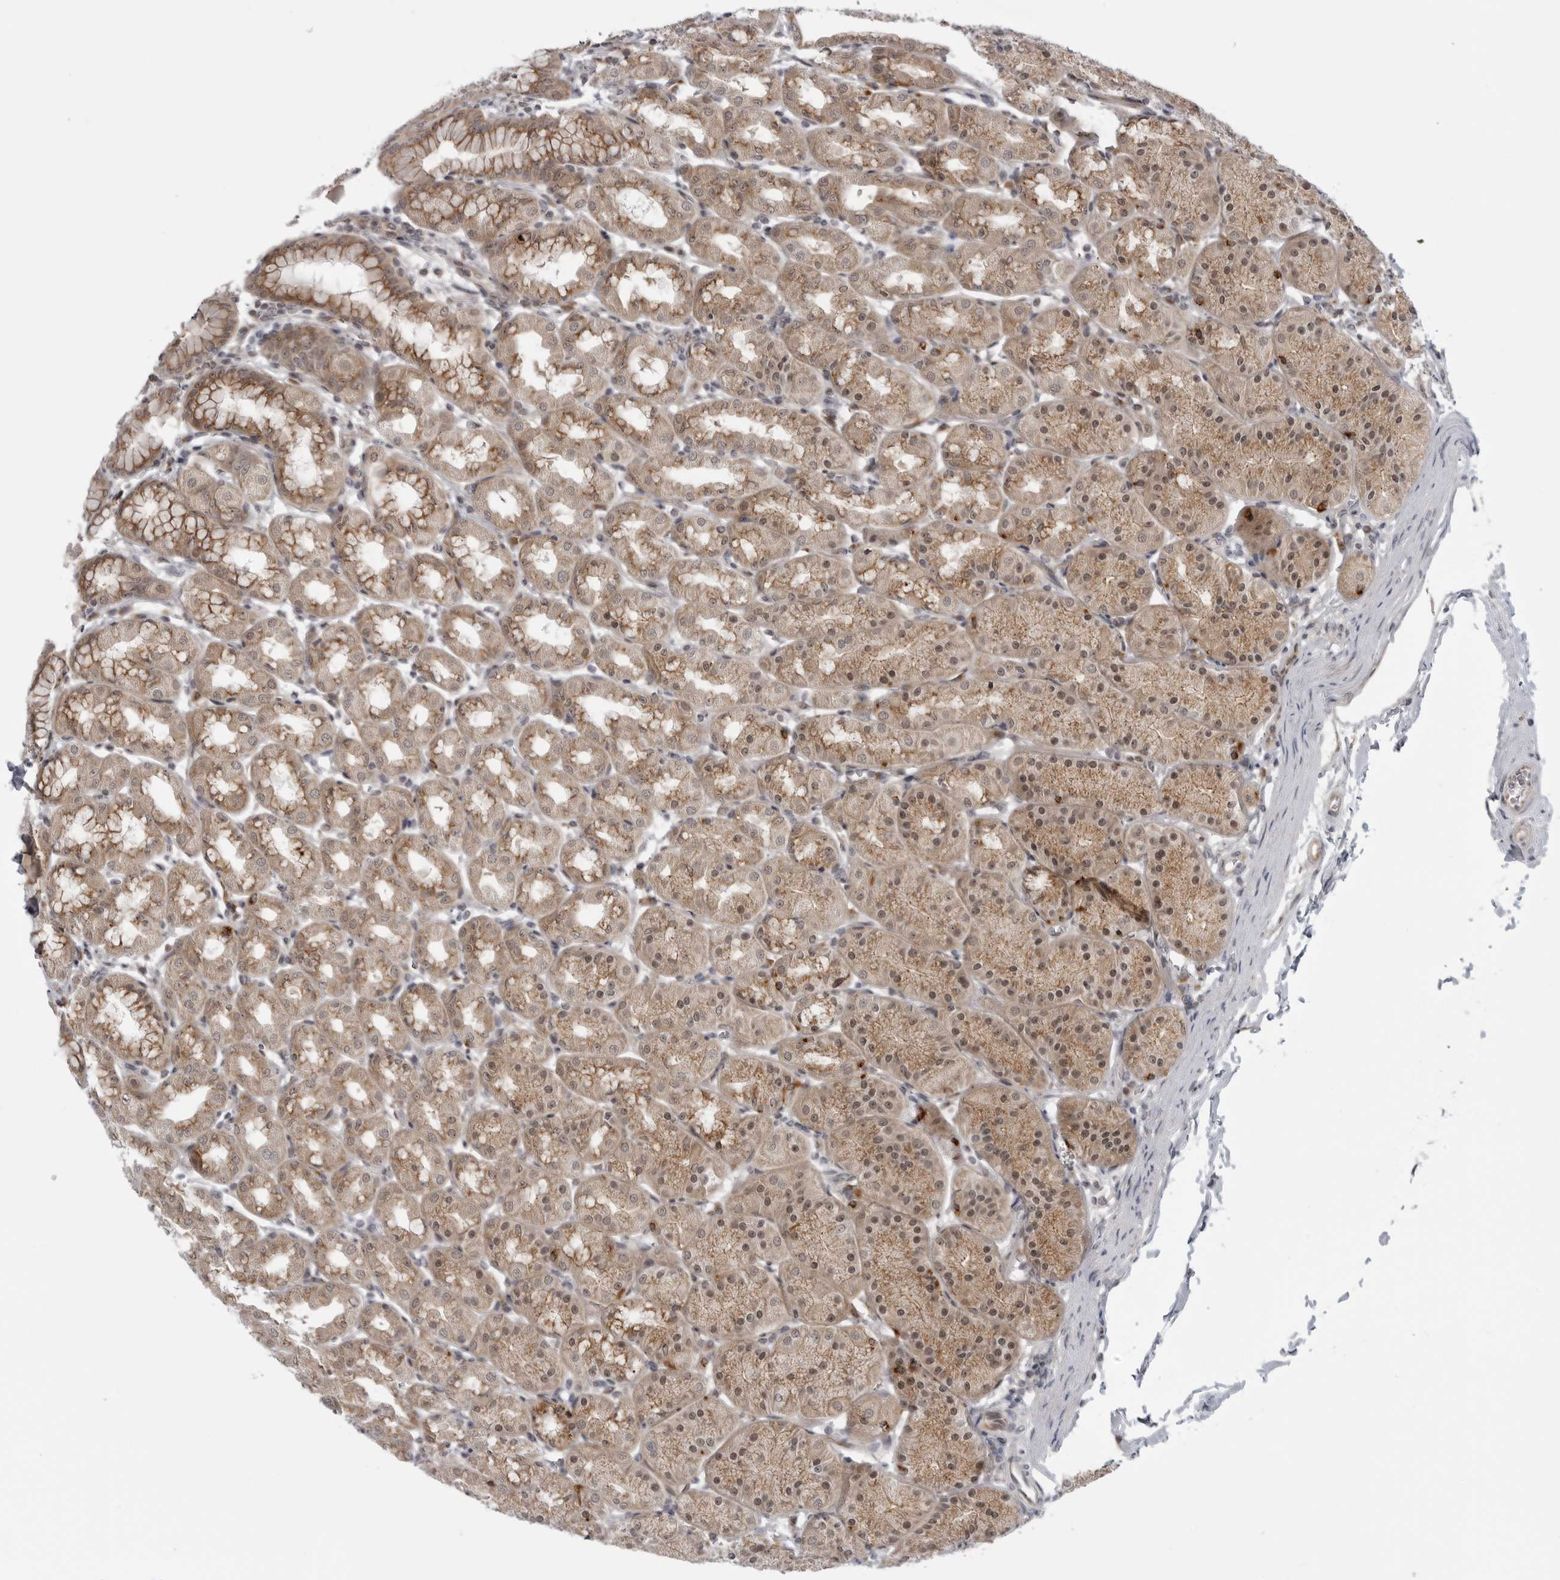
{"staining": {"intensity": "moderate", "quantity": ">75%", "location": "cytoplasmic/membranous,nuclear"}, "tissue": "stomach", "cell_type": "Glandular cells", "image_type": "normal", "snomed": [{"axis": "morphology", "description": "Normal tissue, NOS"}, {"axis": "topography", "description": "Stomach"}], "caption": "This micrograph demonstrates IHC staining of unremarkable stomach, with medium moderate cytoplasmic/membranous,nuclear expression in about >75% of glandular cells.", "gene": "LRRC45", "patient": {"sex": "male", "age": 42}}